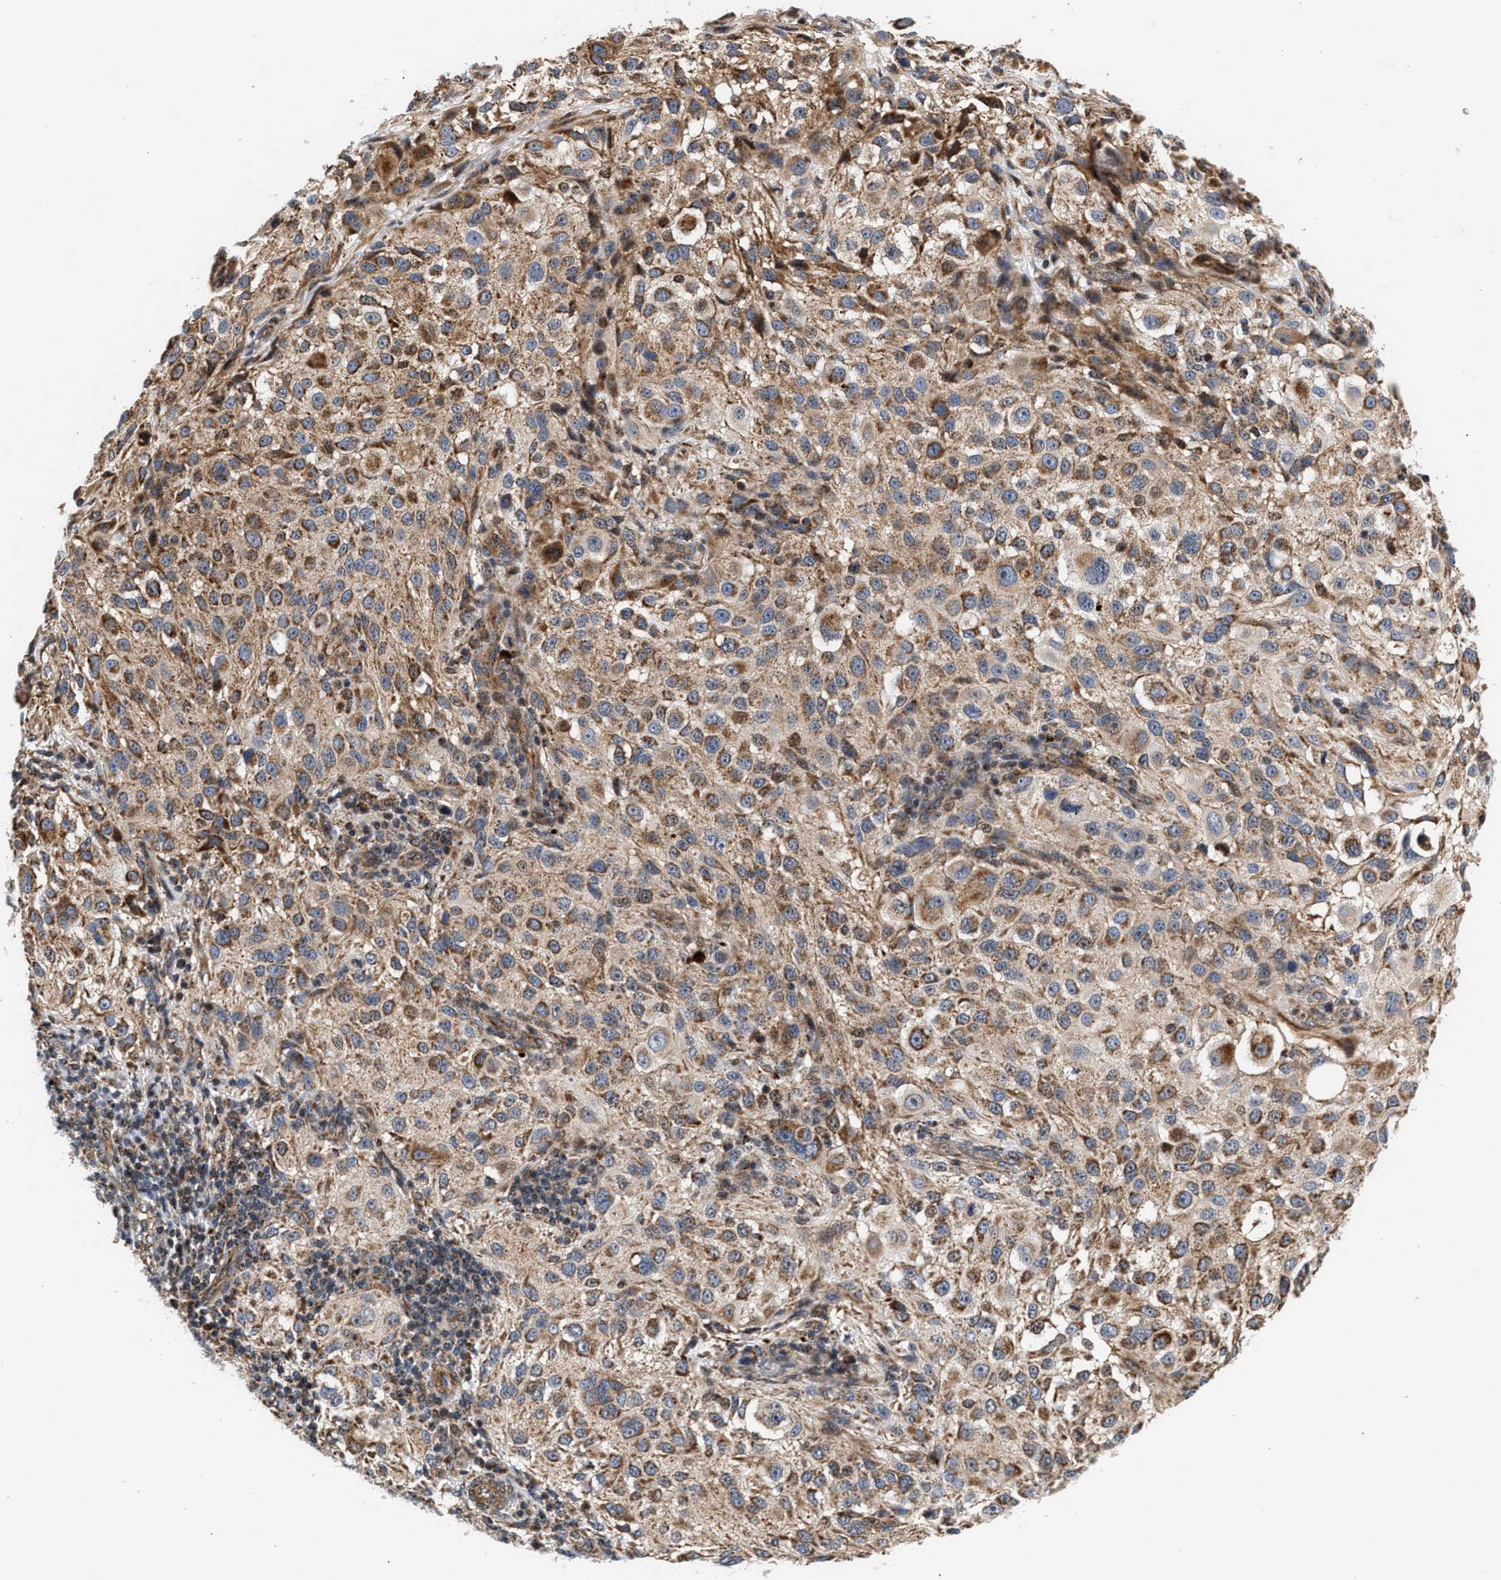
{"staining": {"intensity": "moderate", "quantity": ">75%", "location": "cytoplasmic/membranous"}, "tissue": "melanoma", "cell_type": "Tumor cells", "image_type": "cancer", "snomed": [{"axis": "morphology", "description": "Necrosis, NOS"}, {"axis": "morphology", "description": "Malignant melanoma, NOS"}, {"axis": "topography", "description": "Skin"}], "caption": "Malignant melanoma tissue reveals moderate cytoplasmic/membranous expression in about >75% of tumor cells", "gene": "SGK1", "patient": {"sex": "female", "age": 87}}